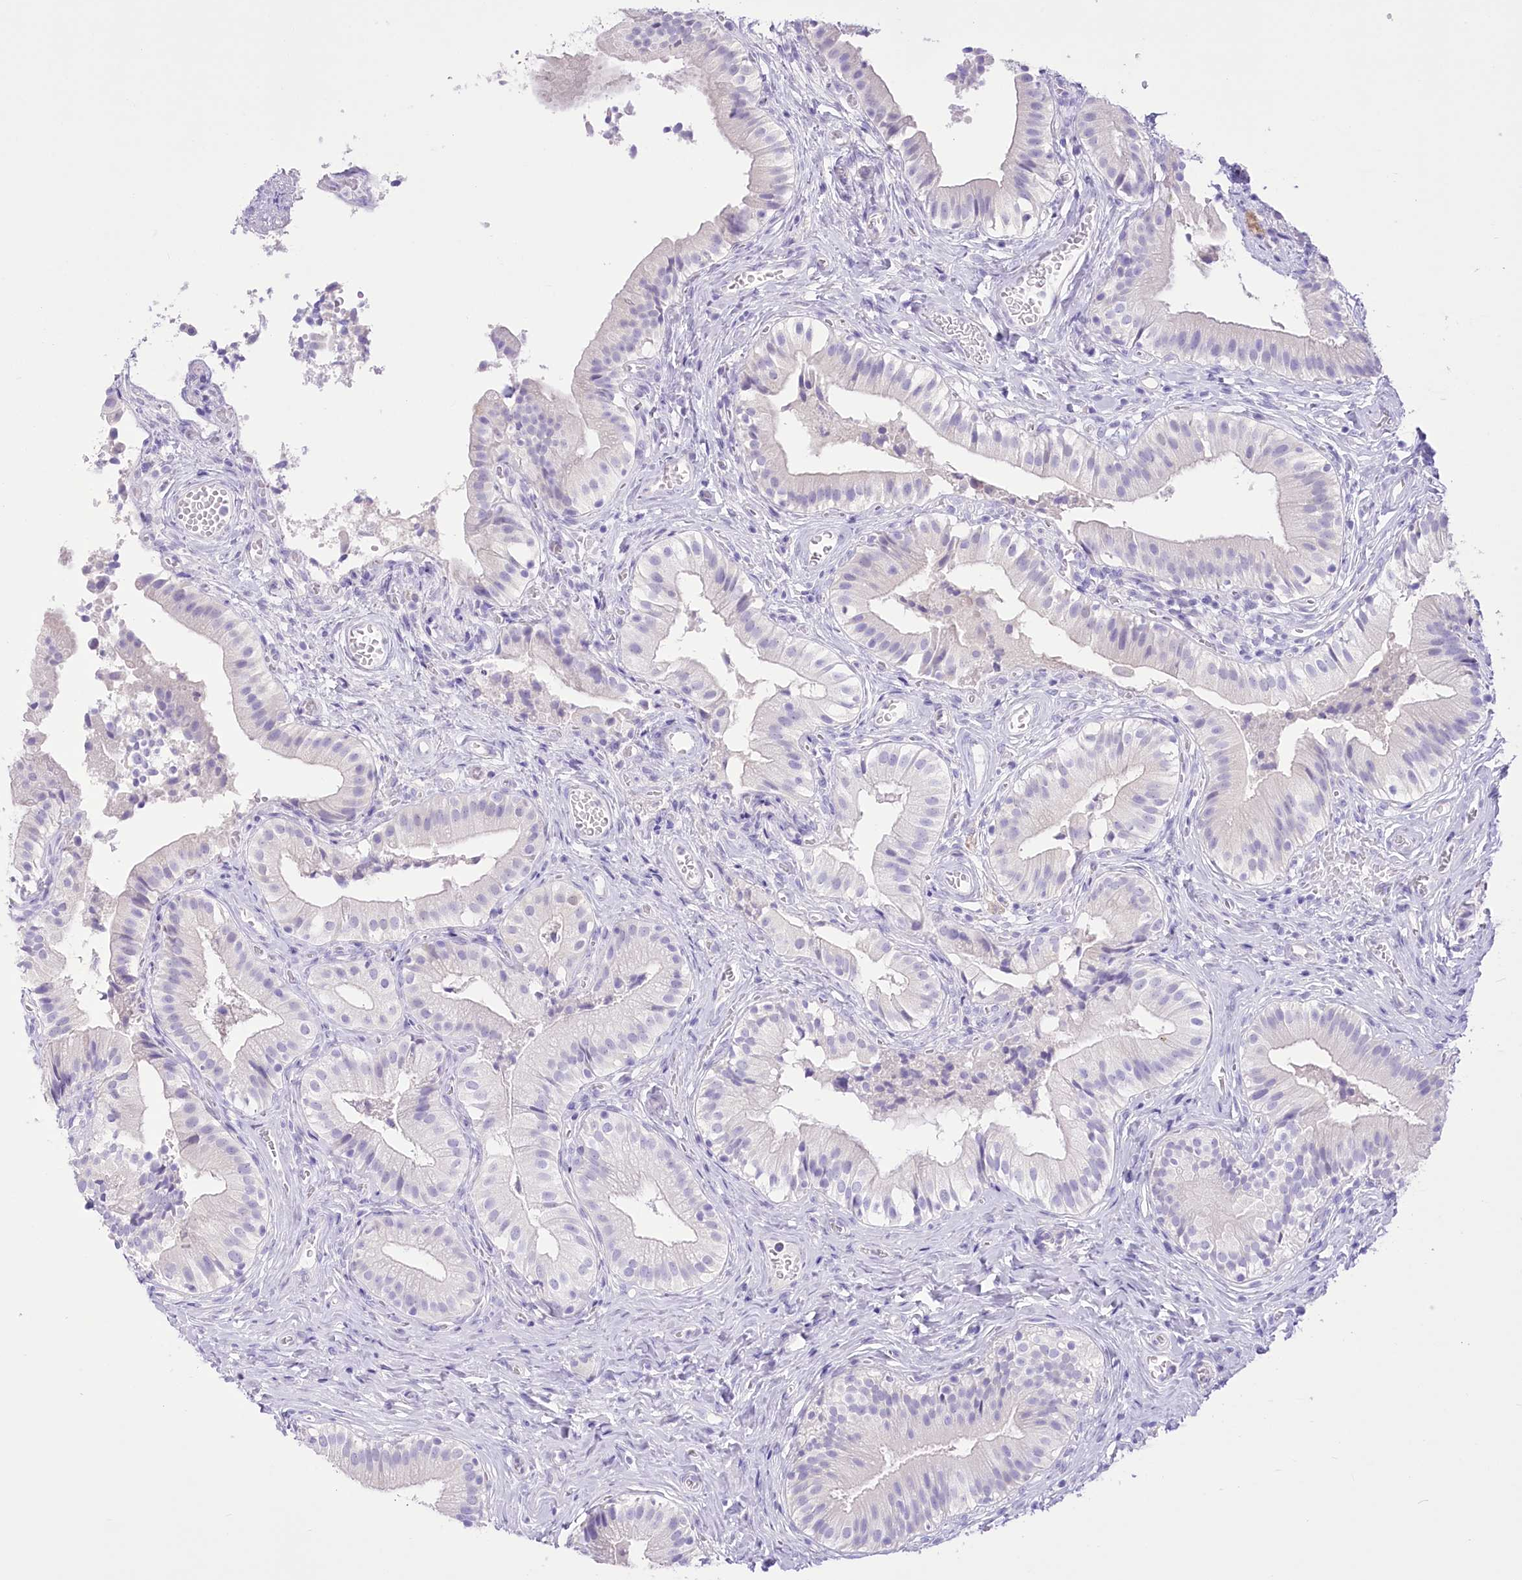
{"staining": {"intensity": "moderate", "quantity": "<25%", "location": "cytoplasmic/membranous,nuclear"}, "tissue": "gallbladder", "cell_type": "Glandular cells", "image_type": "normal", "snomed": [{"axis": "morphology", "description": "Normal tissue, NOS"}, {"axis": "topography", "description": "Gallbladder"}], "caption": "This is an image of immunohistochemistry (IHC) staining of unremarkable gallbladder, which shows moderate expression in the cytoplasmic/membranous,nuclear of glandular cells.", "gene": "PBLD", "patient": {"sex": "female", "age": 47}}